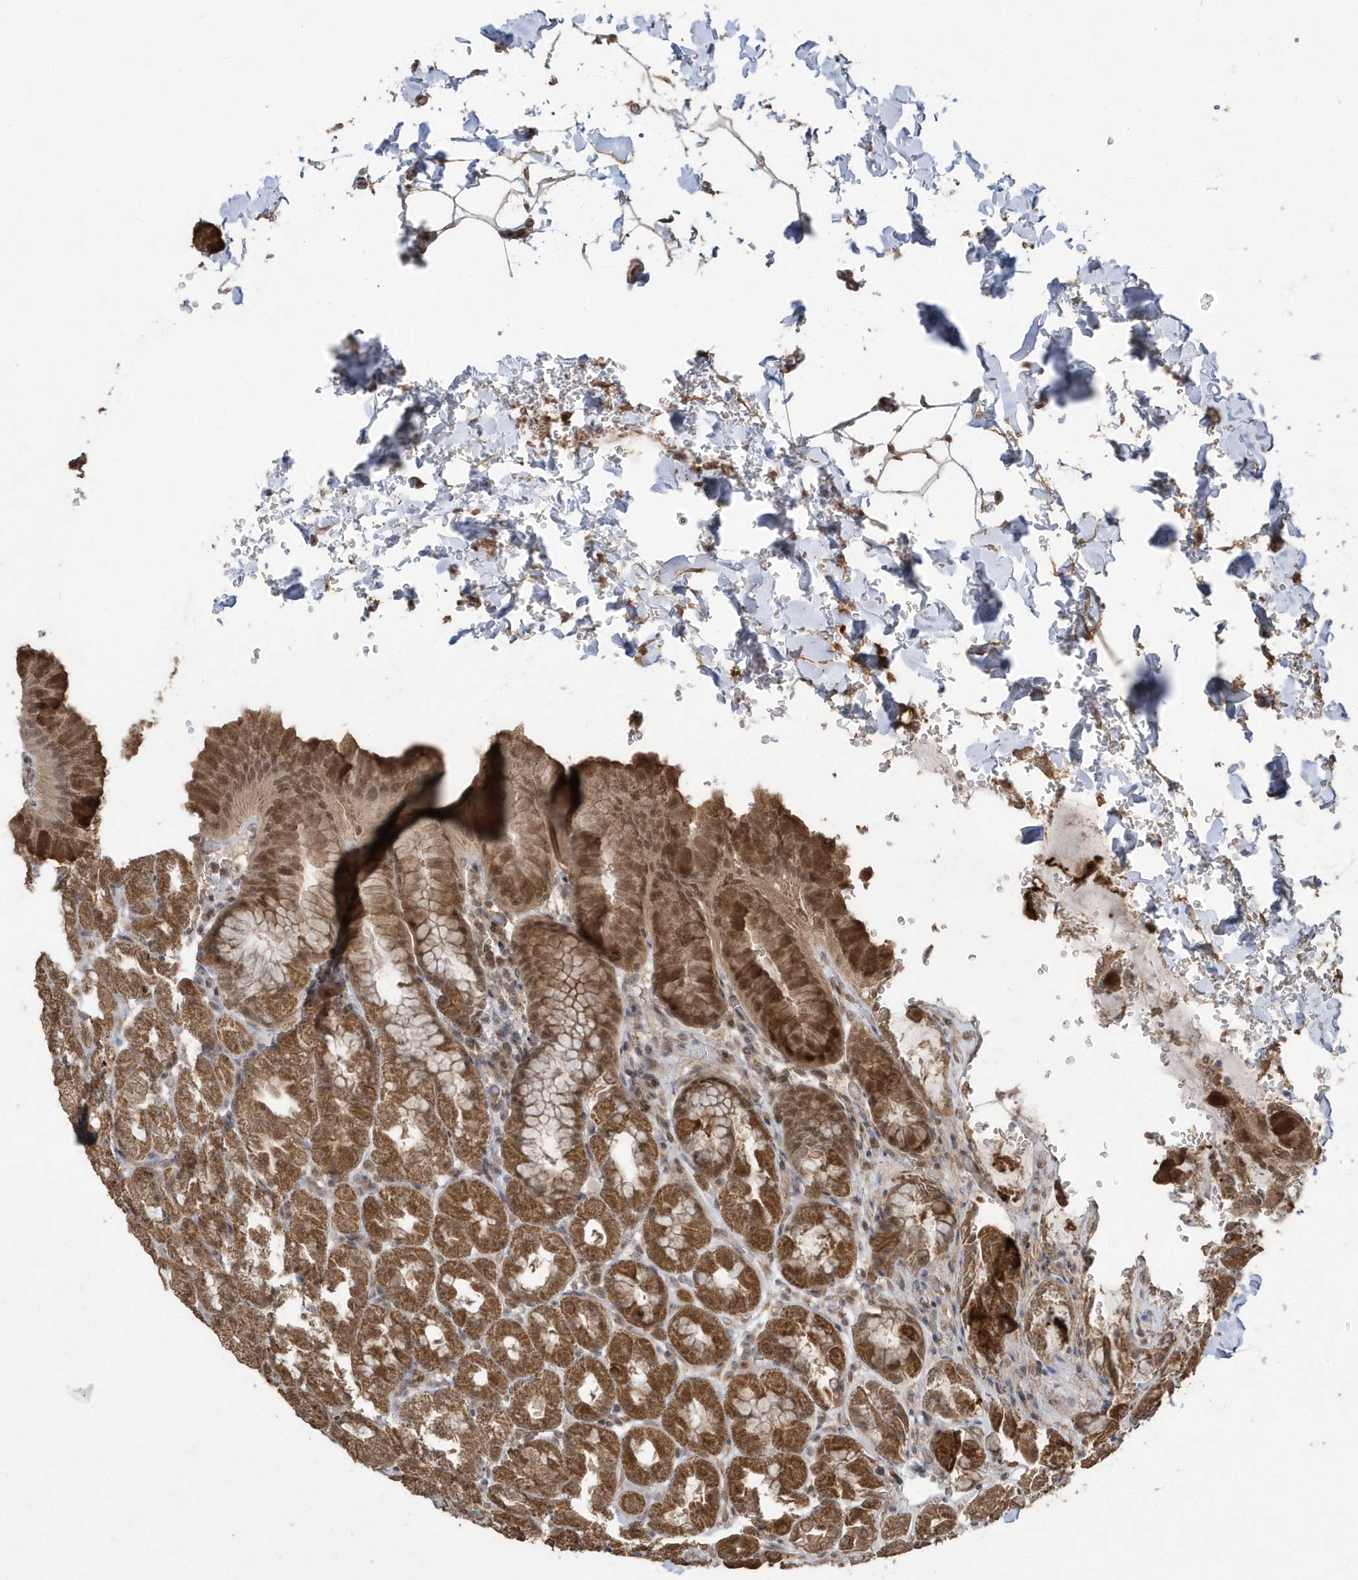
{"staining": {"intensity": "moderate", "quantity": ">75%", "location": "cytoplasmic/membranous,nuclear"}, "tissue": "stomach", "cell_type": "Glandular cells", "image_type": "normal", "snomed": [{"axis": "morphology", "description": "Normal tissue, NOS"}, {"axis": "topography", "description": "Stomach"}], "caption": "Immunohistochemical staining of normal stomach reveals moderate cytoplasmic/membranous,nuclear protein positivity in about >75% of glandular cells. Using DAB (3,3'-diaminobenzidine) (brown) and hematoxylin (blue) stains, captured at high magnification using brightfield microscopy.", "gene": "PAXBP1", "patient": {"sex": "male", "age": 42}}